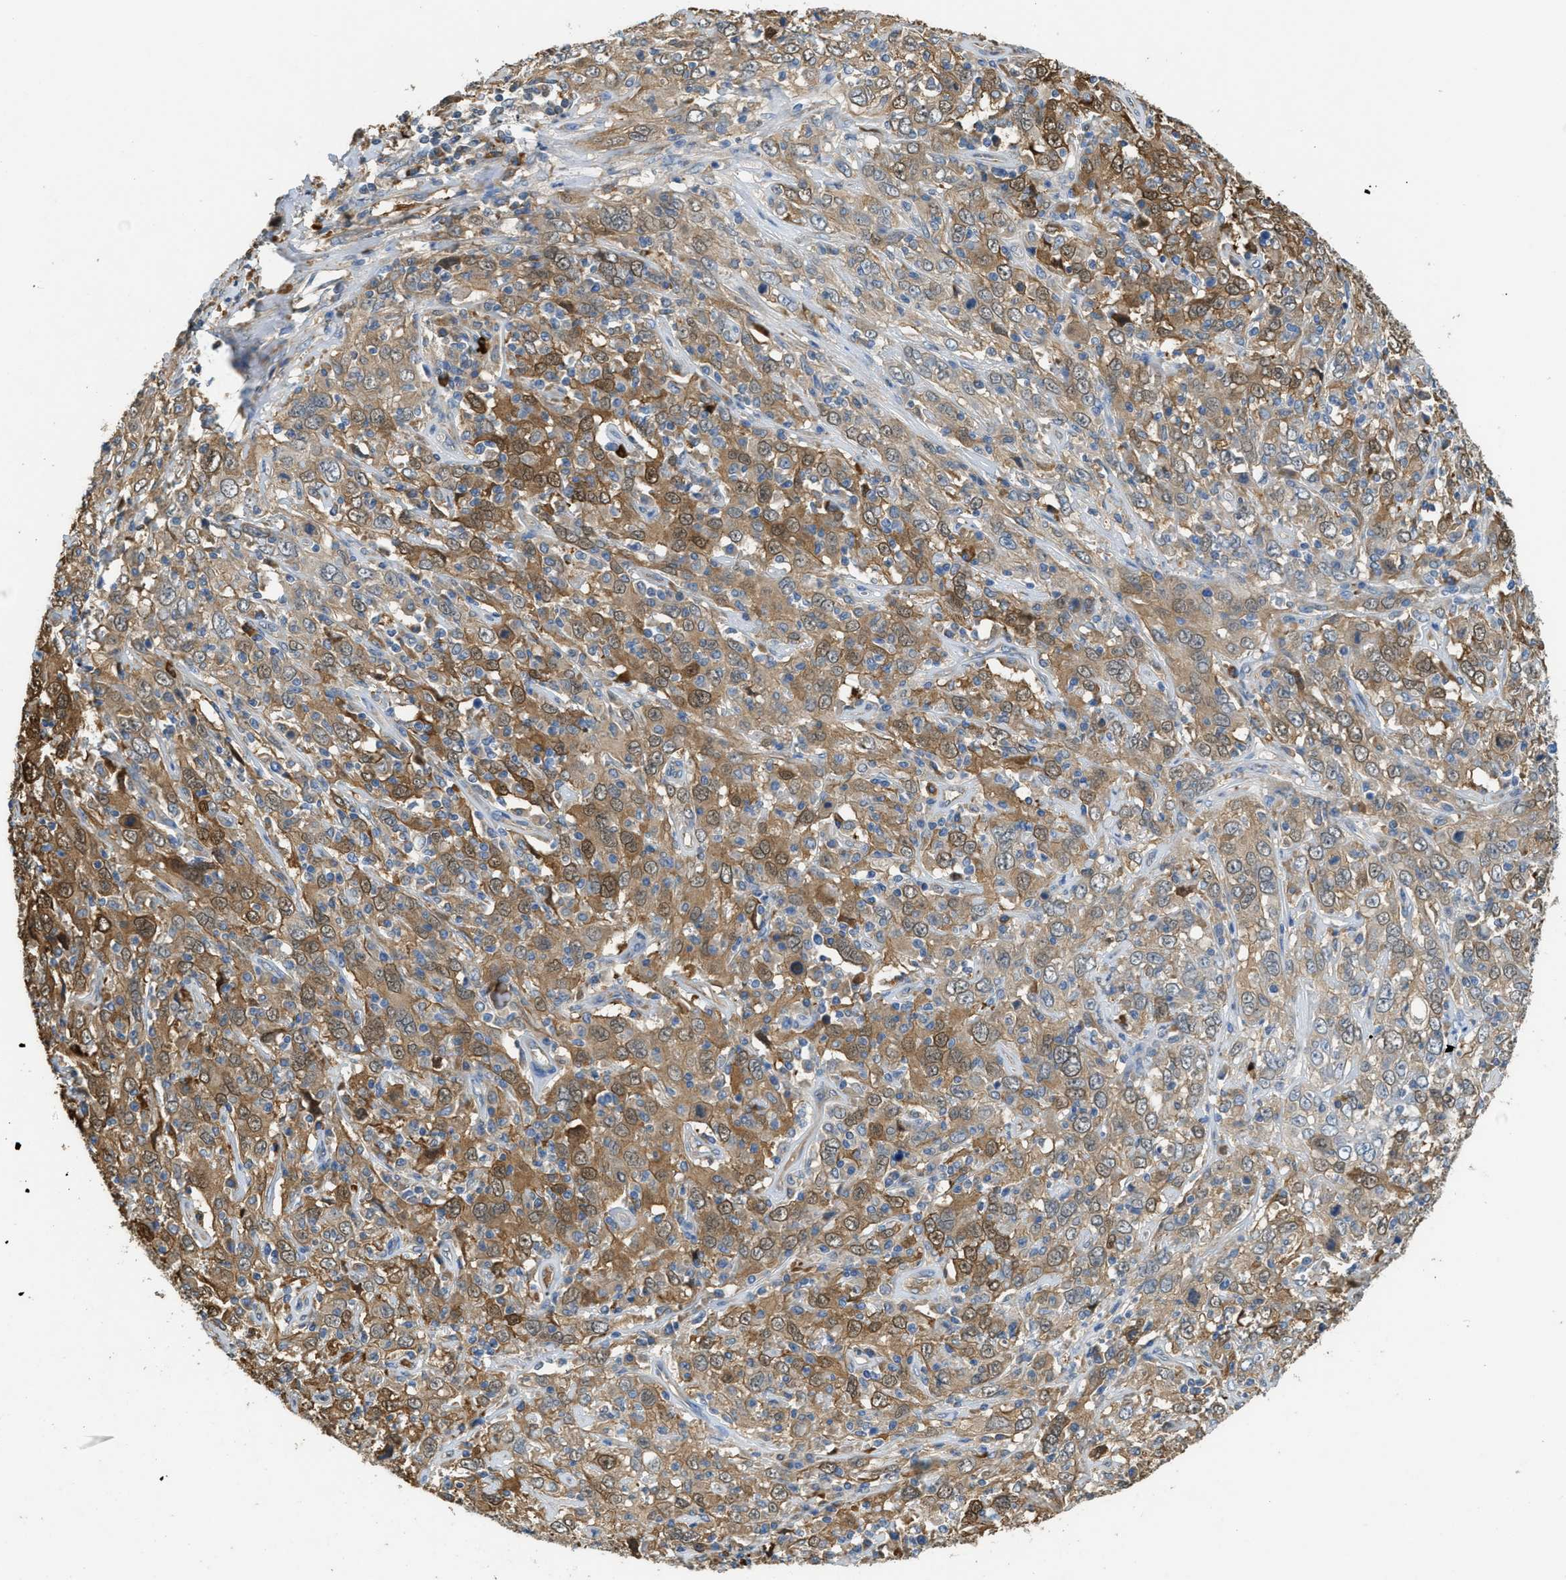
{"staining": {"intensity": "moderate", "quantity": ">75%", "location": "cytoplasmic/membranous"}, "tissue": "cervical cancer", "cell_type": "Tumor cells", "image_type": "cancer", "snomed": [{"axis": "morphology", "description": "Squamous cell carcinoma, NOS"}, {"axis": "topography", "description": "Cervix"}], "caption": "Immunohistochemical staining of squamous cell carcinoma (cervical) exhibits medium levels of moderate cytoplasmic/membranous expression in approximately >75% of tumor cells.", "gene": "RIPK2", "patient": {"sex": "female", "age": 46}}